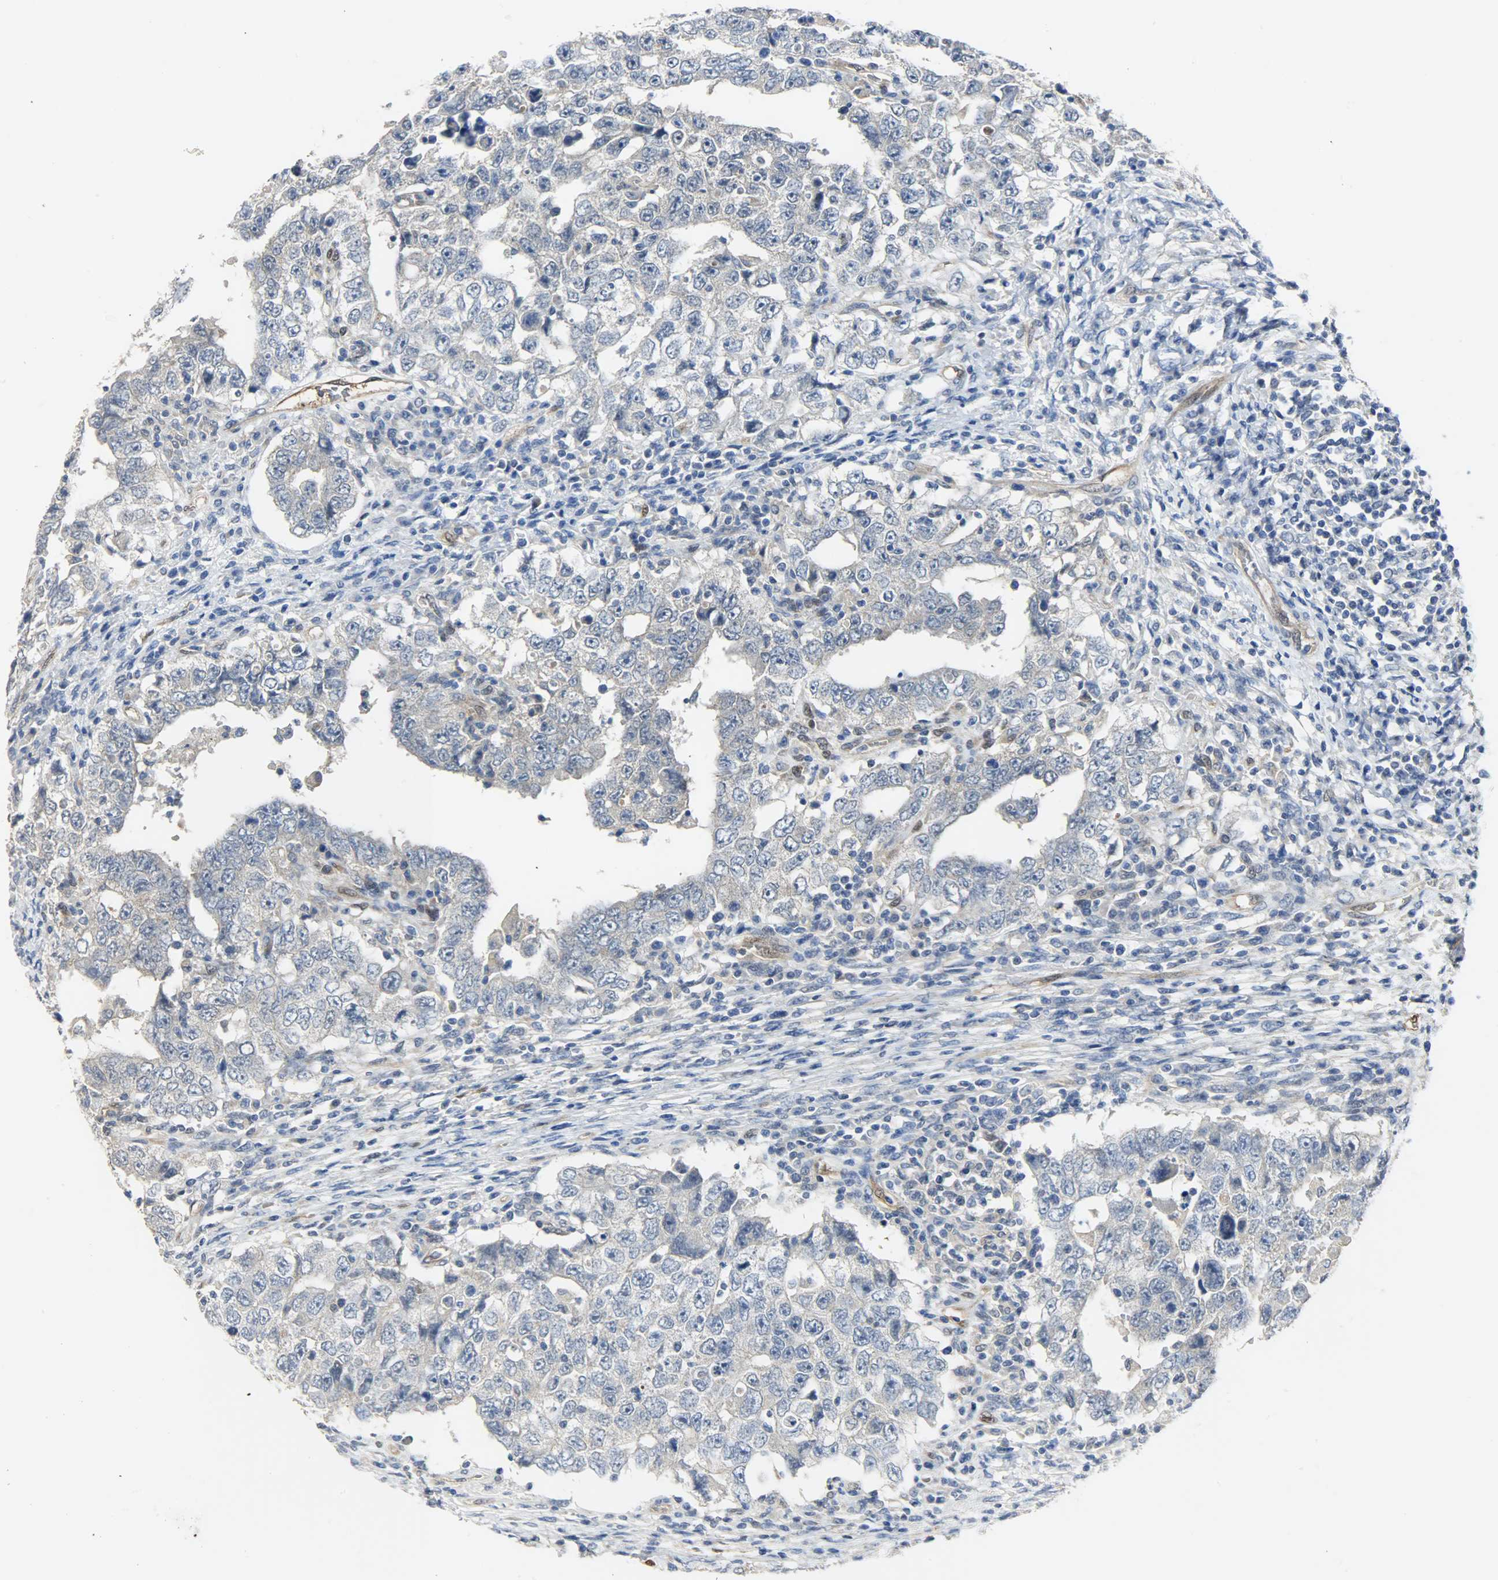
{"staining": {"intensity": "negative", "quantity": "none", "location": "none"}, "tissue": "testis cancer", "cell_type": "Tumor cells", "image_type": "cancer", "snomed": [{"axis": "morphology", "description": "Carcinoma, Embryonal, NOS"}, {"axis": "topography", "description": "Testis"}], "caption": "Micrograph shows no significant protein staining in tumor cells of testis embryonal carcinoma.", "gene": "FKBP1A", "patient": {"sex": "male", "age": 26}}